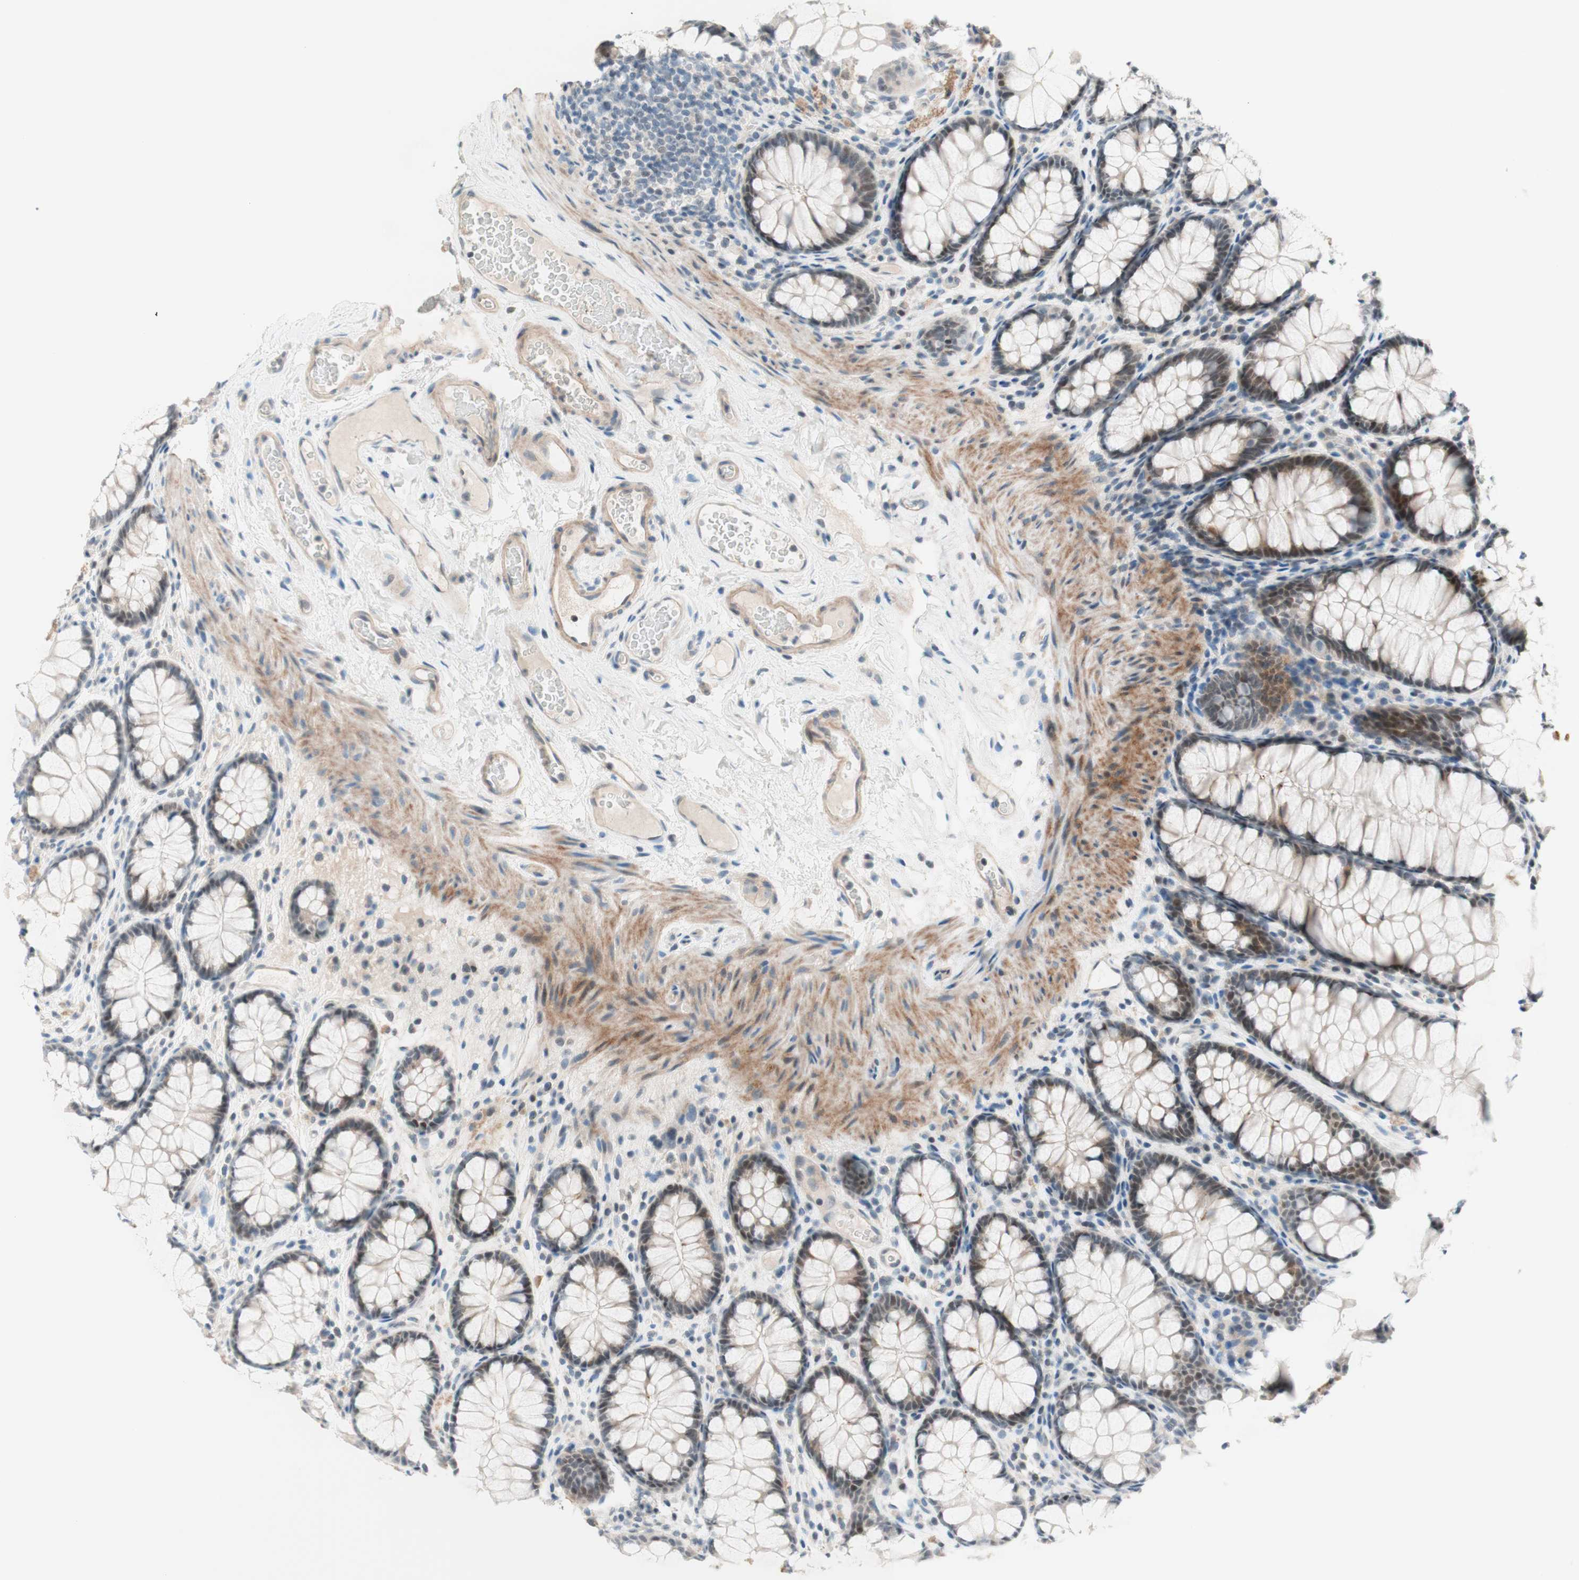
{"staining": {"intensity": "weak", "quantity": ">75%", "location": "cytoplasmic/membranous,nuclear"}, "tissue": "colon", "cell_type": "Endothelial cells", "image_type": "normal", "snomed": [{"axis": "morphology", "description": "Normal tissue, NOS"}, {"axis": "topography", "description": "Colon"}], "caption": "This is an image of IHC staining of unremarkable colon, which shows weak staining in the cytoplasmic/membranous,nuclear of endothelial cells.", "gene": "JPH1", "patient": {"sex": "female", "age": 55}}